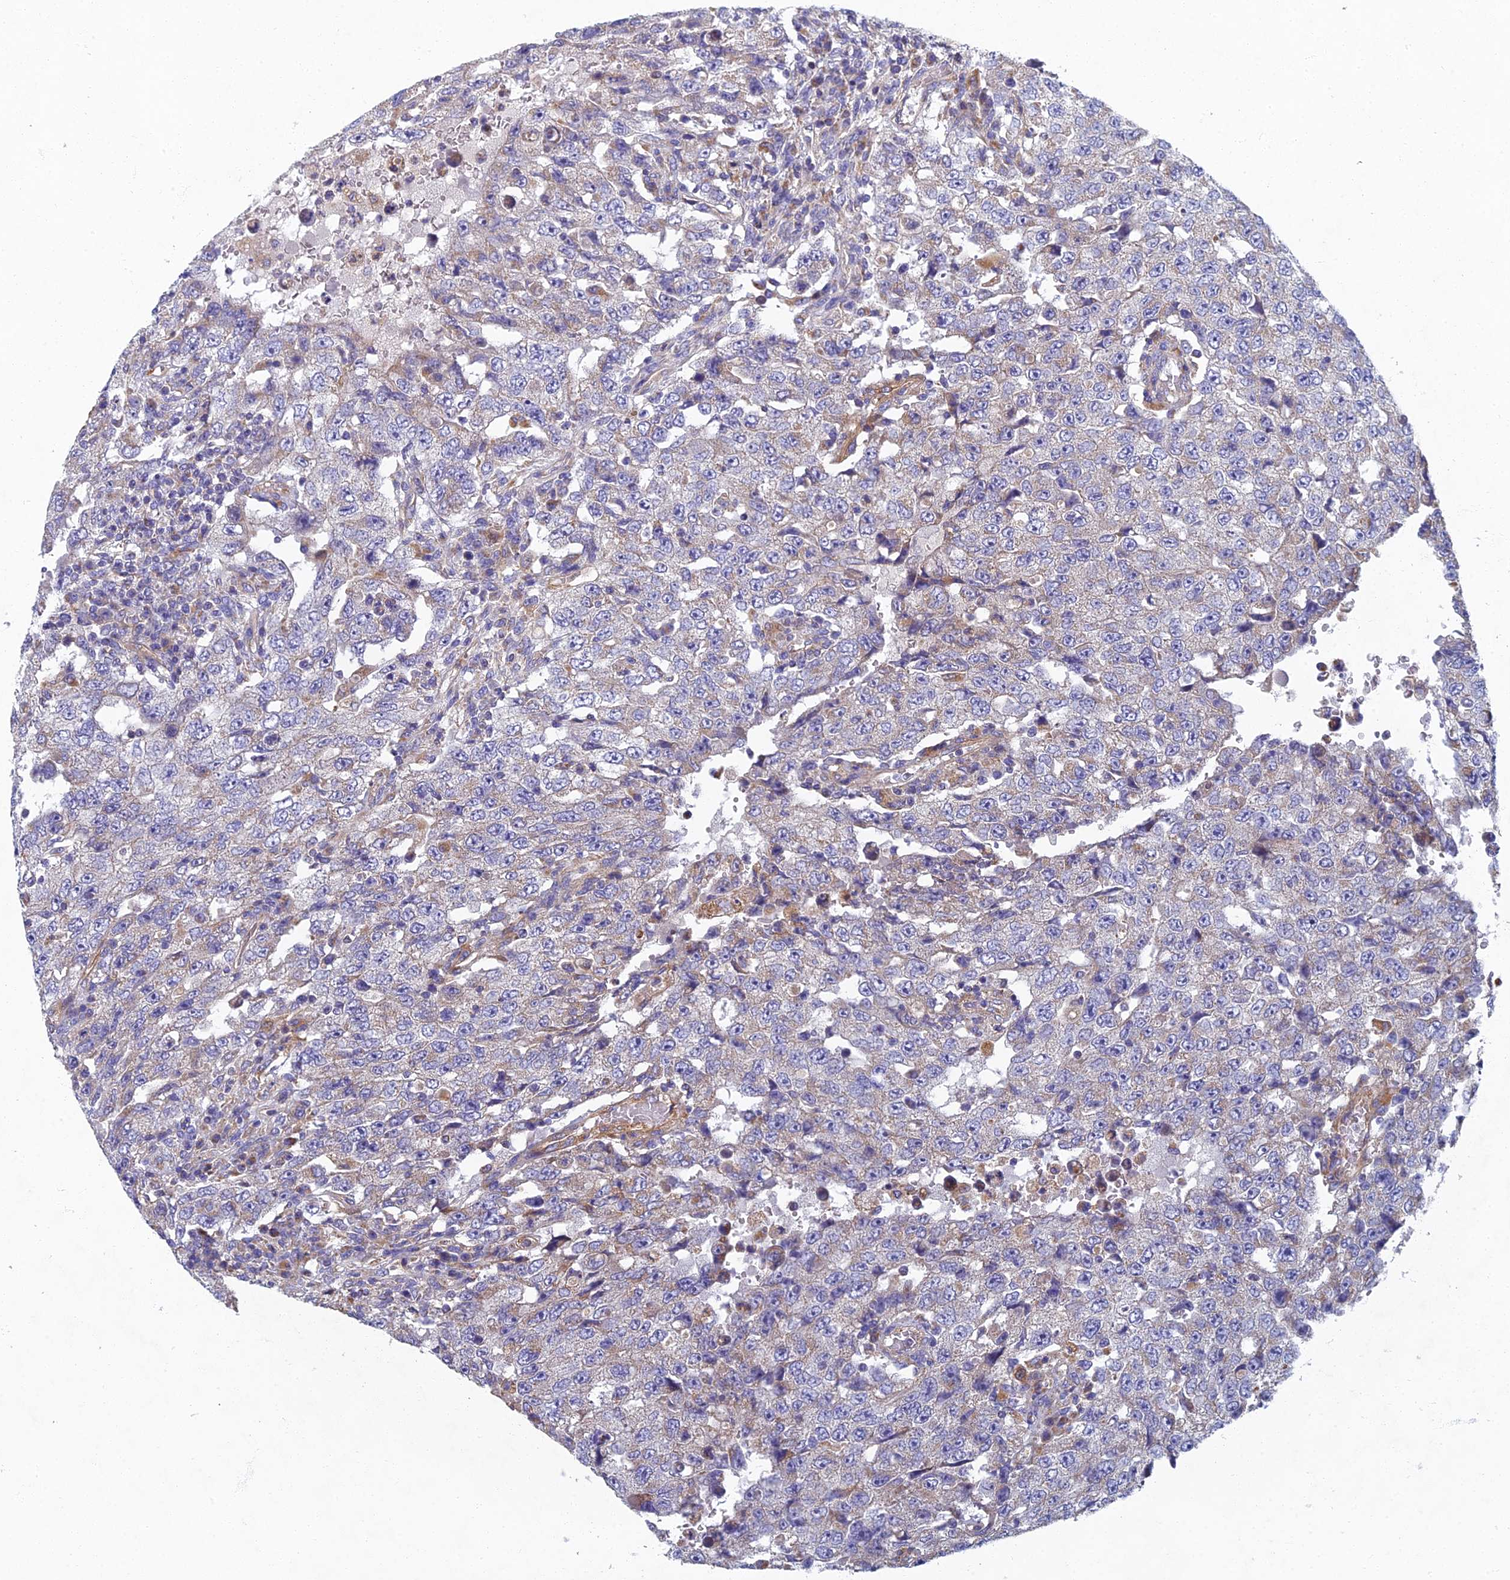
{"staining": {"intensity": "negative", "quantity": "none", "location": "none"}, "tissue": "testis cancer", "cell_type": "Tumor cells", "image_type": "cancer", "snomed": [{"axis": "morphology", "description": "Carcinoma, Embryonal, NOS"}, {"axis": "topography", "description": "Testis"}], "caption": "Histopathology image shows no protein staining in tumor cells of testis cancer (embryonal carcinoma) tissue.", "gene": "RNASEK", "patient": {"sex": "male", "age": 26}}